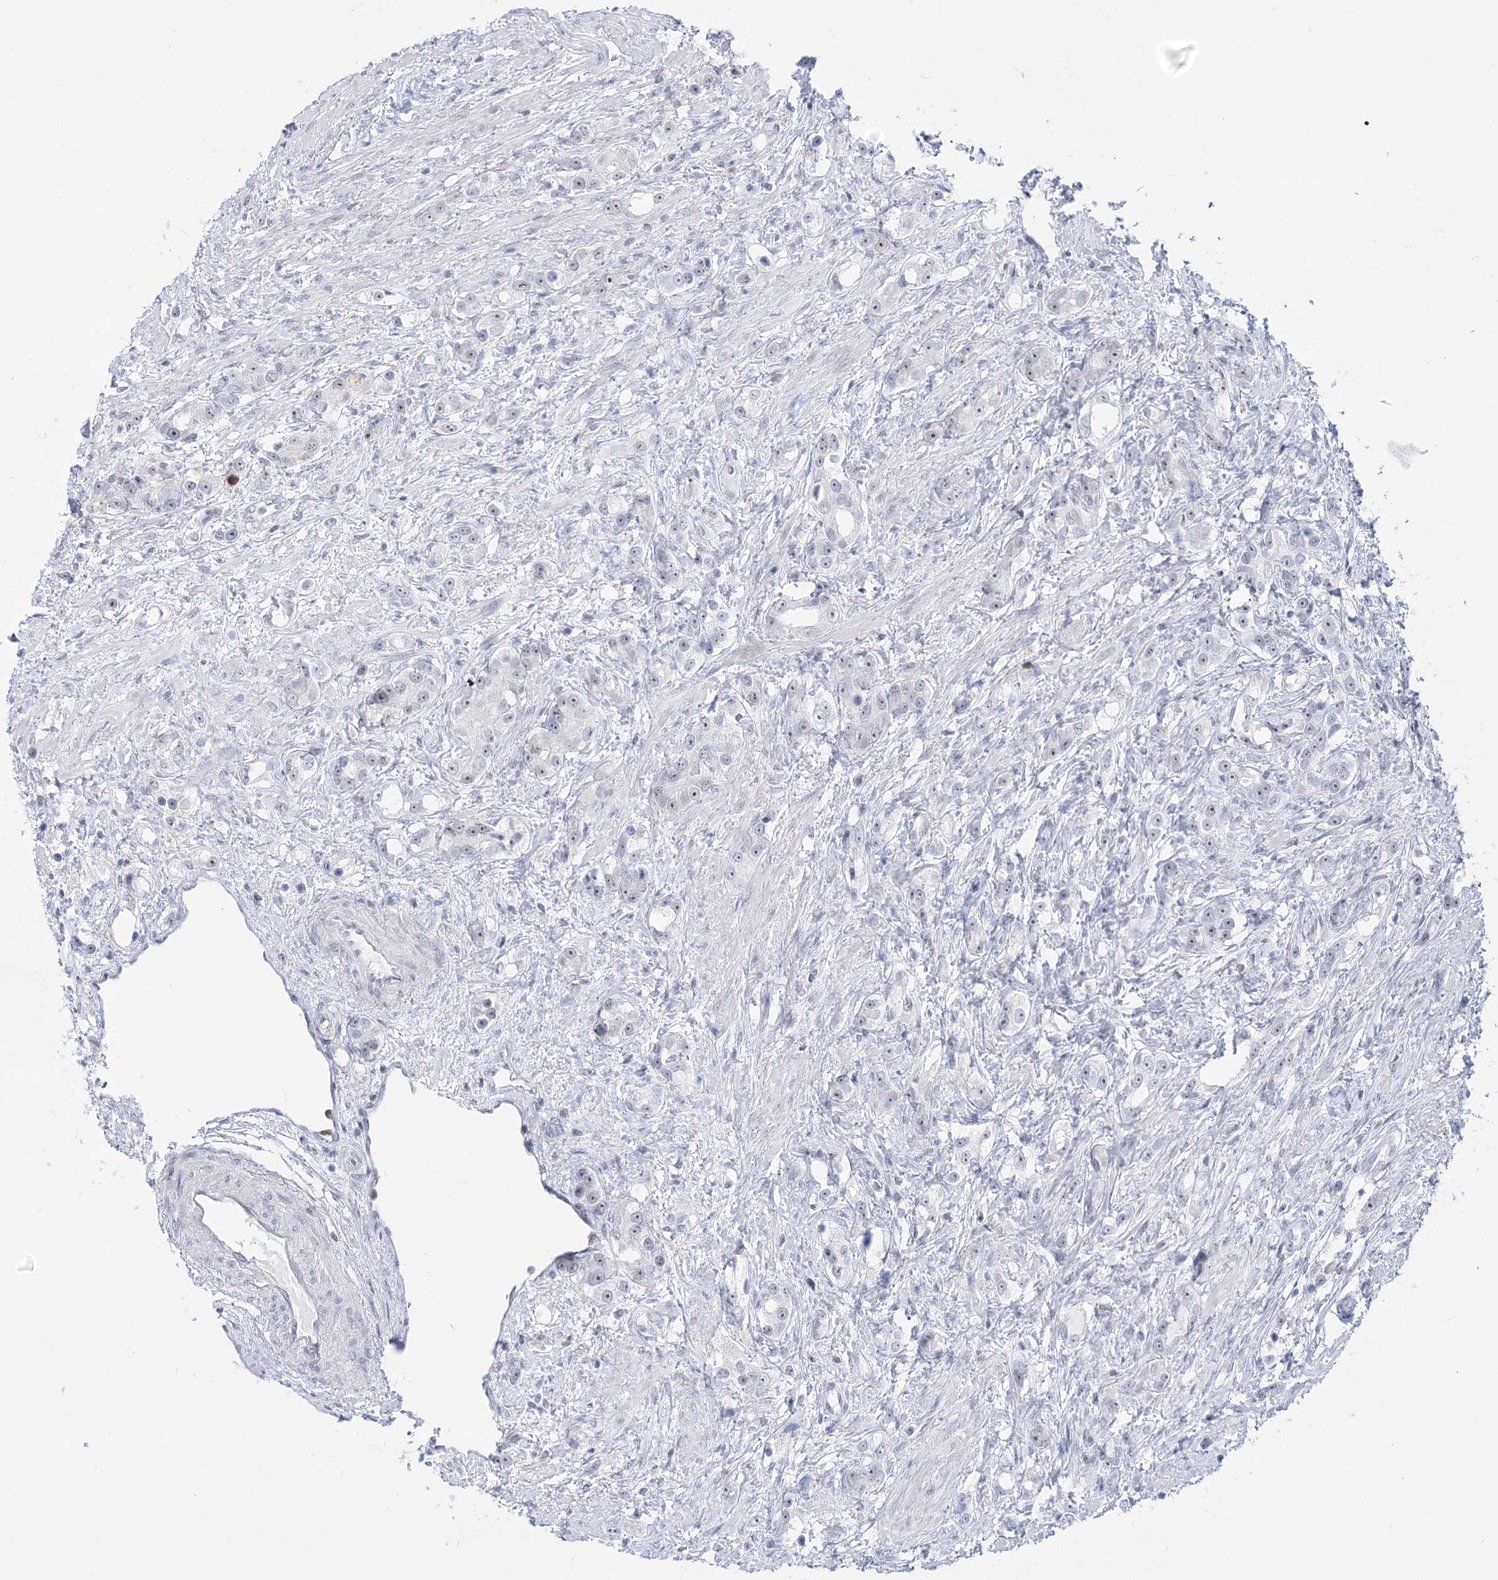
{"staining": {"intensity": "negative", "quantity": "none", "location": "none"}, "tissue": "prostate cancer", "cell_type": "Tumor cells", "image_type": "cancer", "snomed": [{"axis": "morphology", "description": "Adenocarcinoma, High grade"}, {"axis": "topography", "description": "Prostate"}], "caption": "This is an immunohistochemistry image of human prostate high-grade adenocarcinoma. There is no staining in tumor cells.", "gene": "DDX21", "patient": {"sex": "male", "age": 63}}